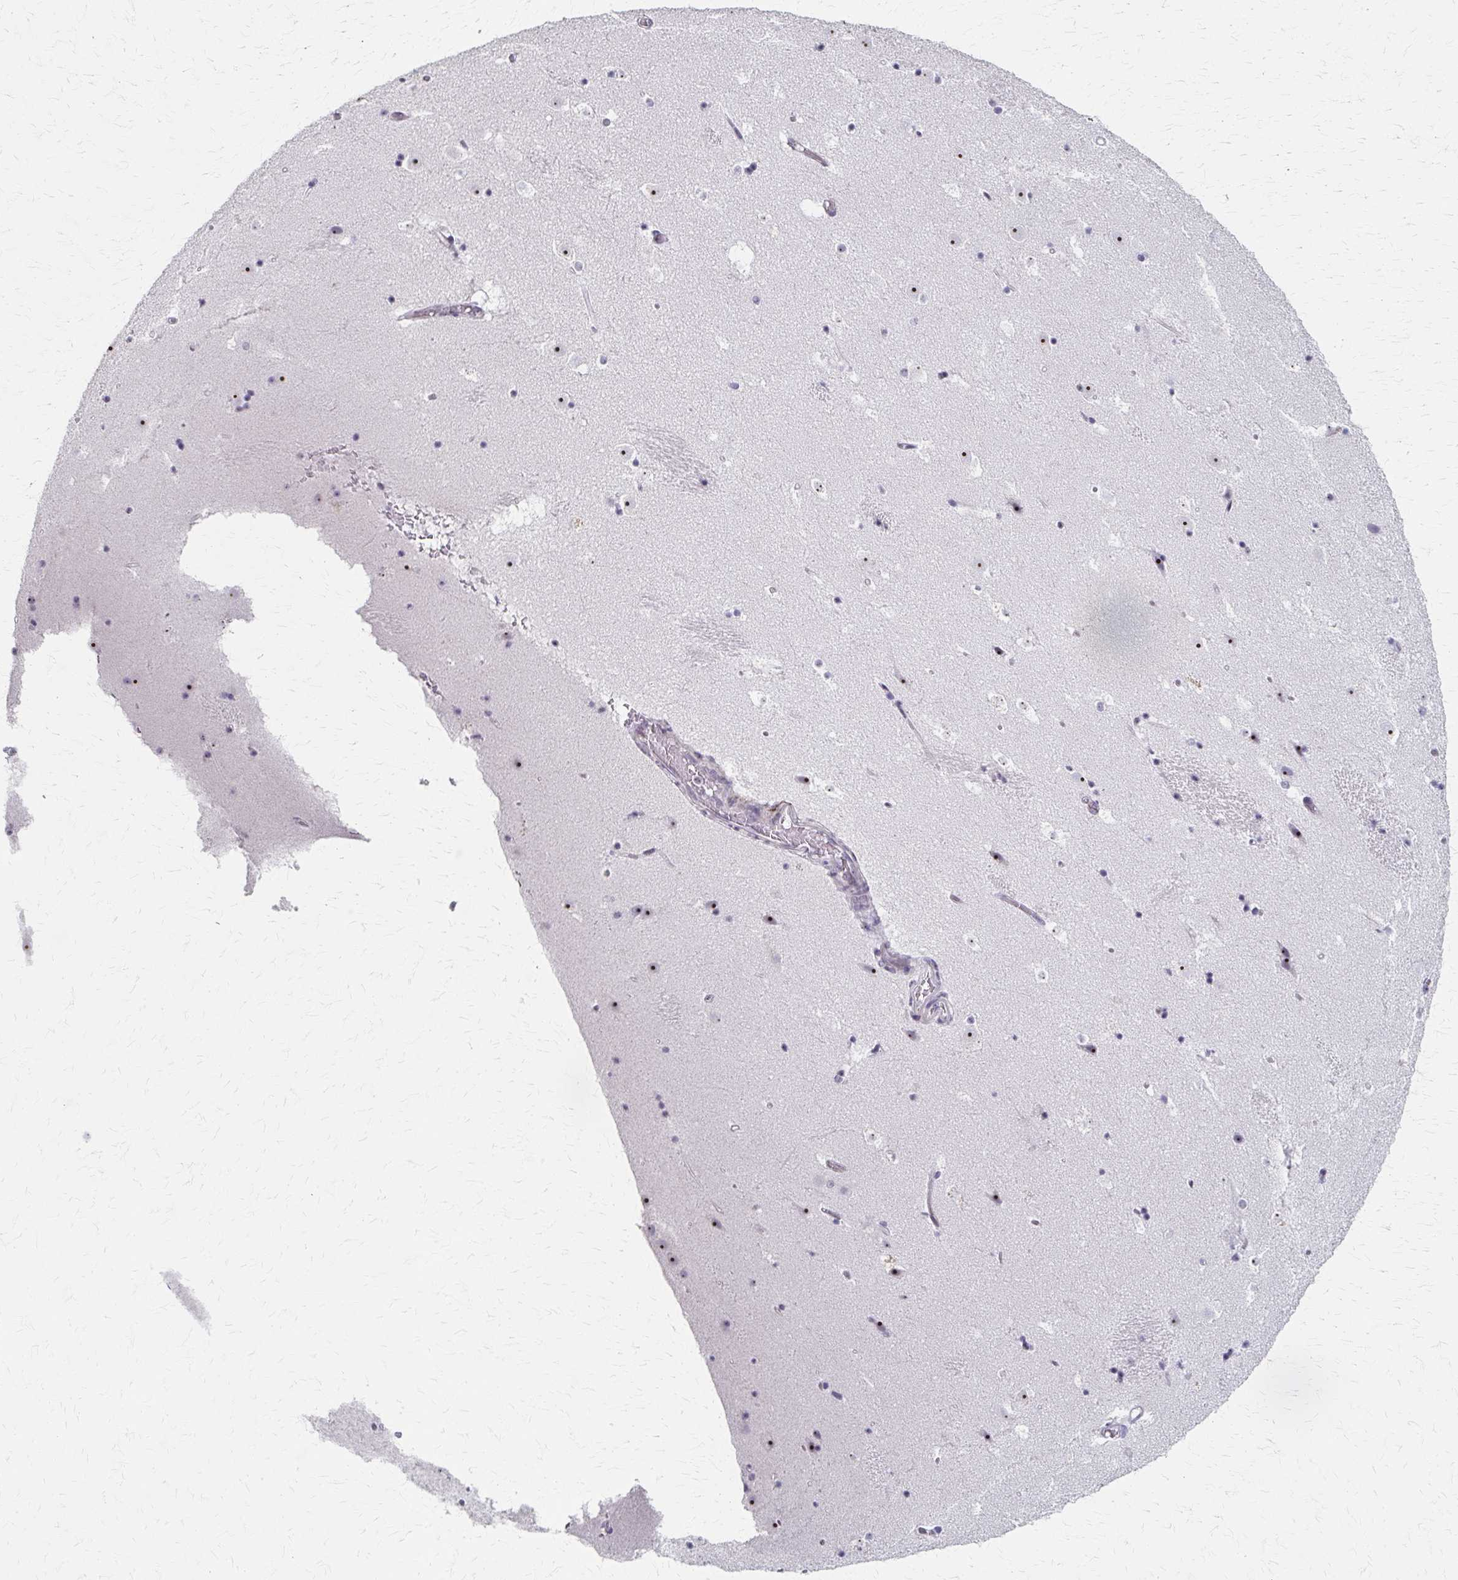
{"staining": {"intensity": "negative", "quantity": "none", "location": "none"}, "tissue": "caudate", "cell_type": "Glial cells", "image_type": "normal", "snomed": [{"axis": "morphology", "description": "Normal tissue, NOS"}, {"axis": "topography", "description": "Lateral ventricle wall"}], "caption": "The IHC photomicrograph has no significant expression in glial cells of caudate. (Stains: DAB (3,3'-diaminobenzidine) IHC with hematoxylin counter stain, Microscopy: brightfield microscopy at high magnification).", "gene": "PES1", "patient": {"sex": "male", "age": 37}}